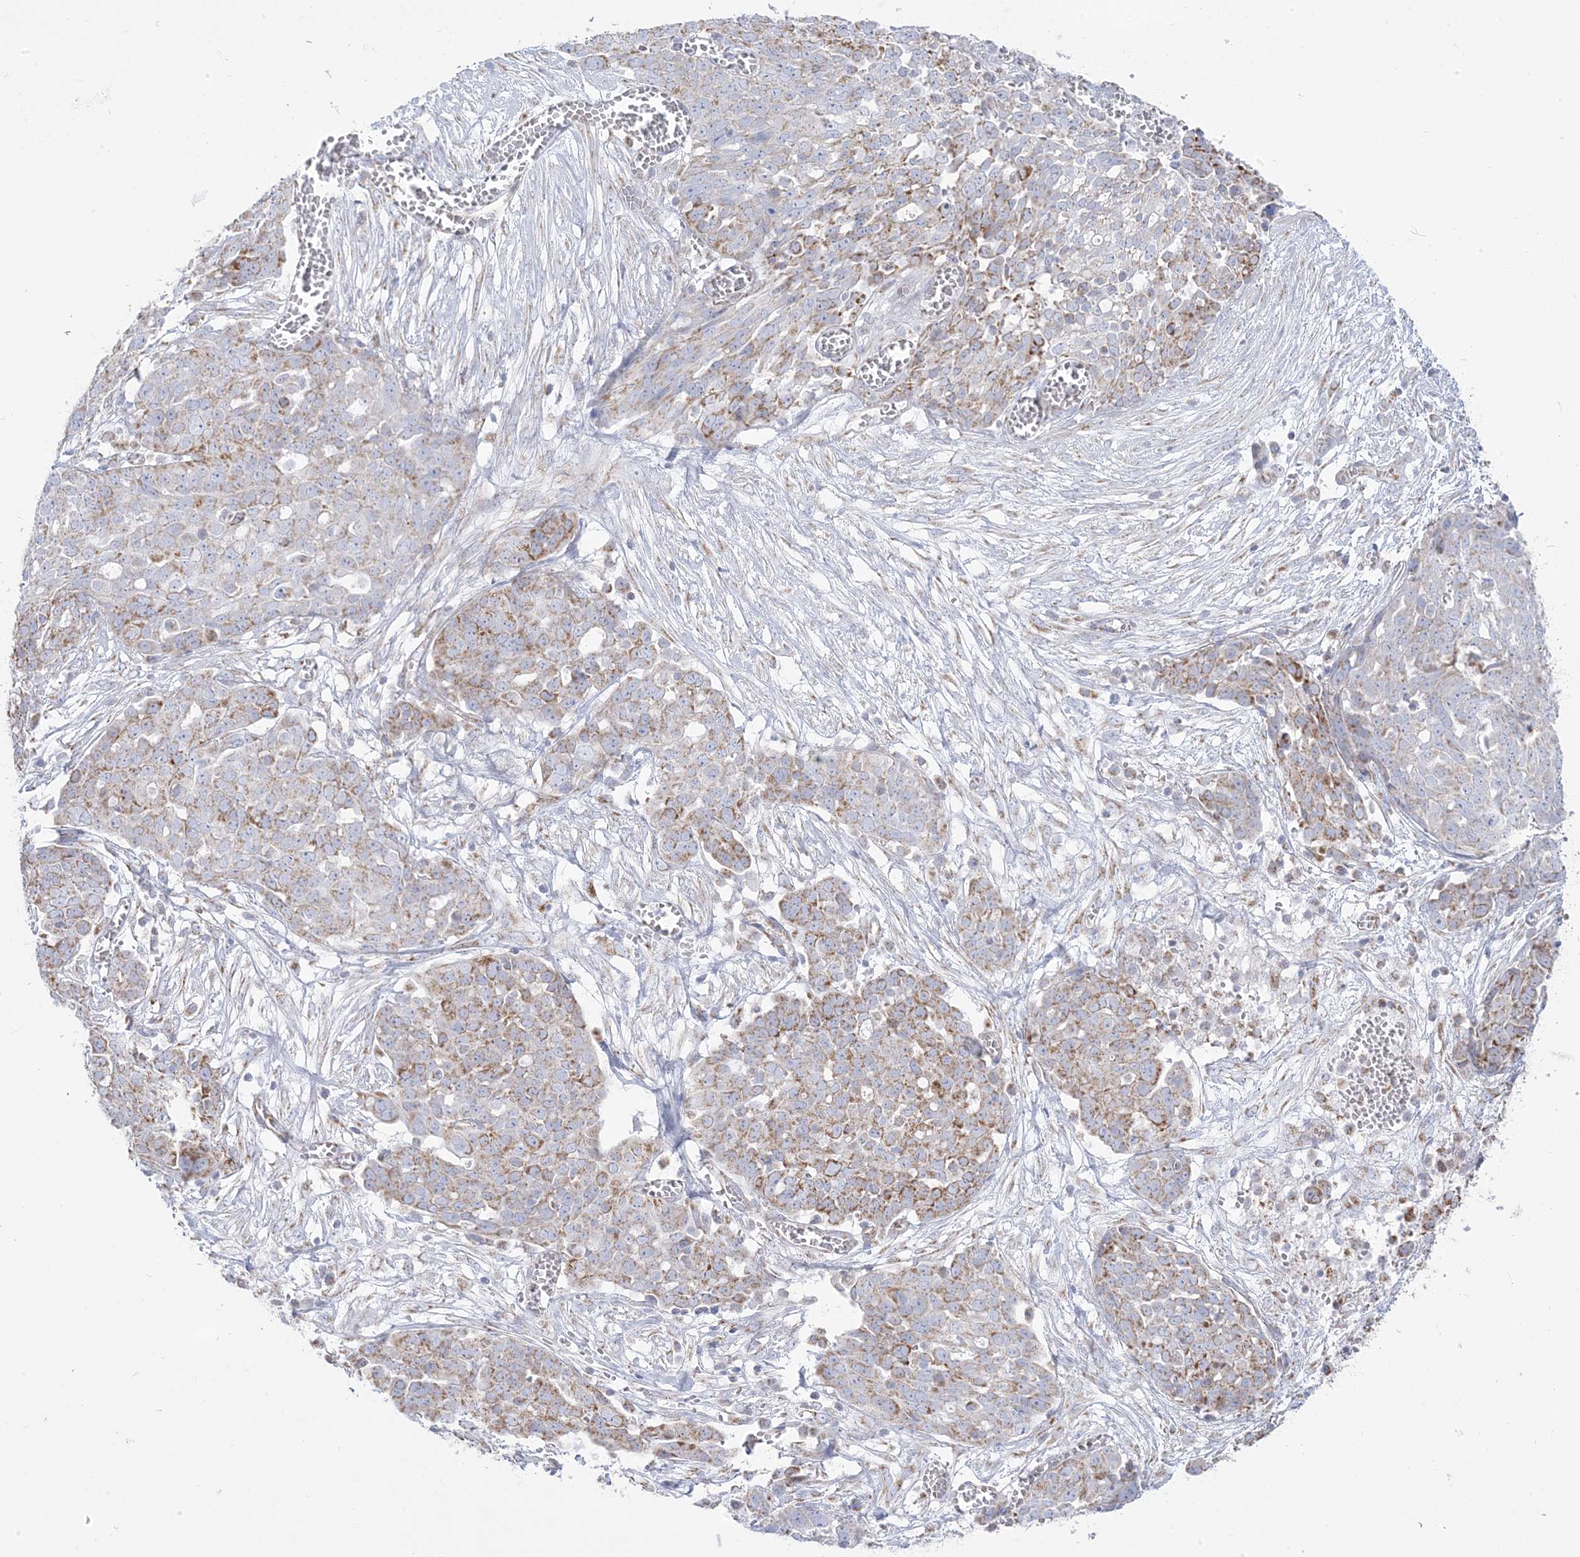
{"staining": {"intensity": "moderate", "quantity": "25%-75%", "location": "cytoplasmic/membranous"}, "tissue": "ovarian cancer", "cell_type": "Tumor cells", "image_type": "cancer", "snomed": [{"axis": "morphology", "description": "Cystadenocarcinoma, serous, NOS"}, {"axis": "topography", "description": "Soft tissue"}, {"axis": "topography", "description": "Ovary"}], "caption": "Human serous cystadenocarcinoma (ovarian) stained with a brown dye demonstrates moderate cytoplasmic/membranous positive expression in approximately 25%-75% of tumor cells.", "gene": "PCCB", "patient": {"sex": "female", "age": 57}}